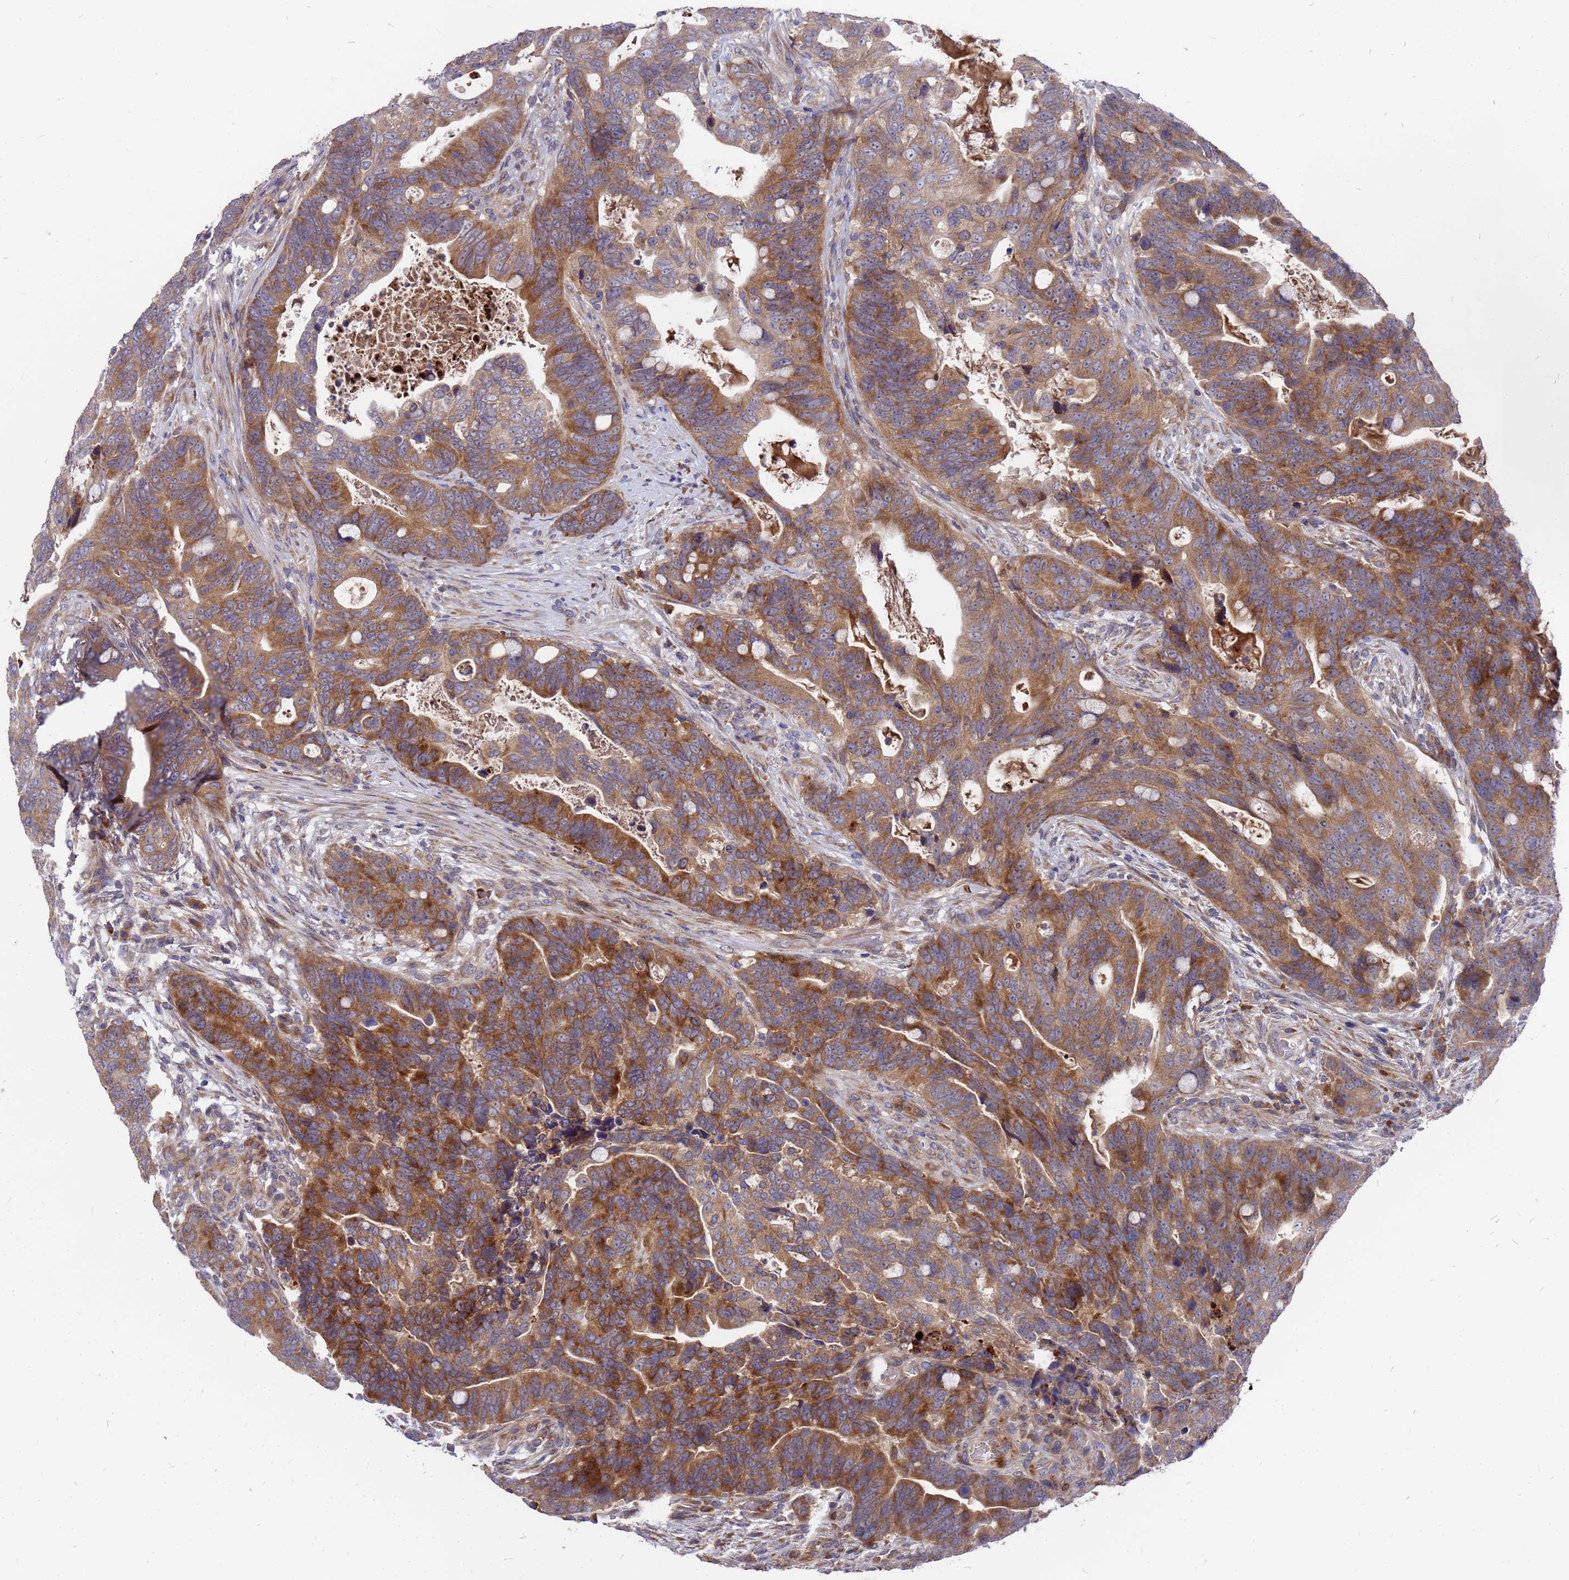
{"staining": {"intensity": "moderate", "quantity": ">75%", "location": "cytoplasmic/membranous"}, "tissue": "colorectal cancer", "cell_type": "Tumor cells", "image_type": "cancer", "snomed": [{"axis": "morphology", "description": "Adenocarcinoma, NOS"}, {"axis": "topography", "description": "Colon"}], "caption": "High-magnification brightfield microscopy of colorectal cancer stained with DAB (3,3'-diaminobenzidine) (brown) and counterstained with hematoxylin (blue). tumor cells exhibit moderate cytoplasmic/membranous positivity is seen in approximately>75% of cells.", "gene": "ZNF717", "patient": {"sex": "female", "age": 82}}